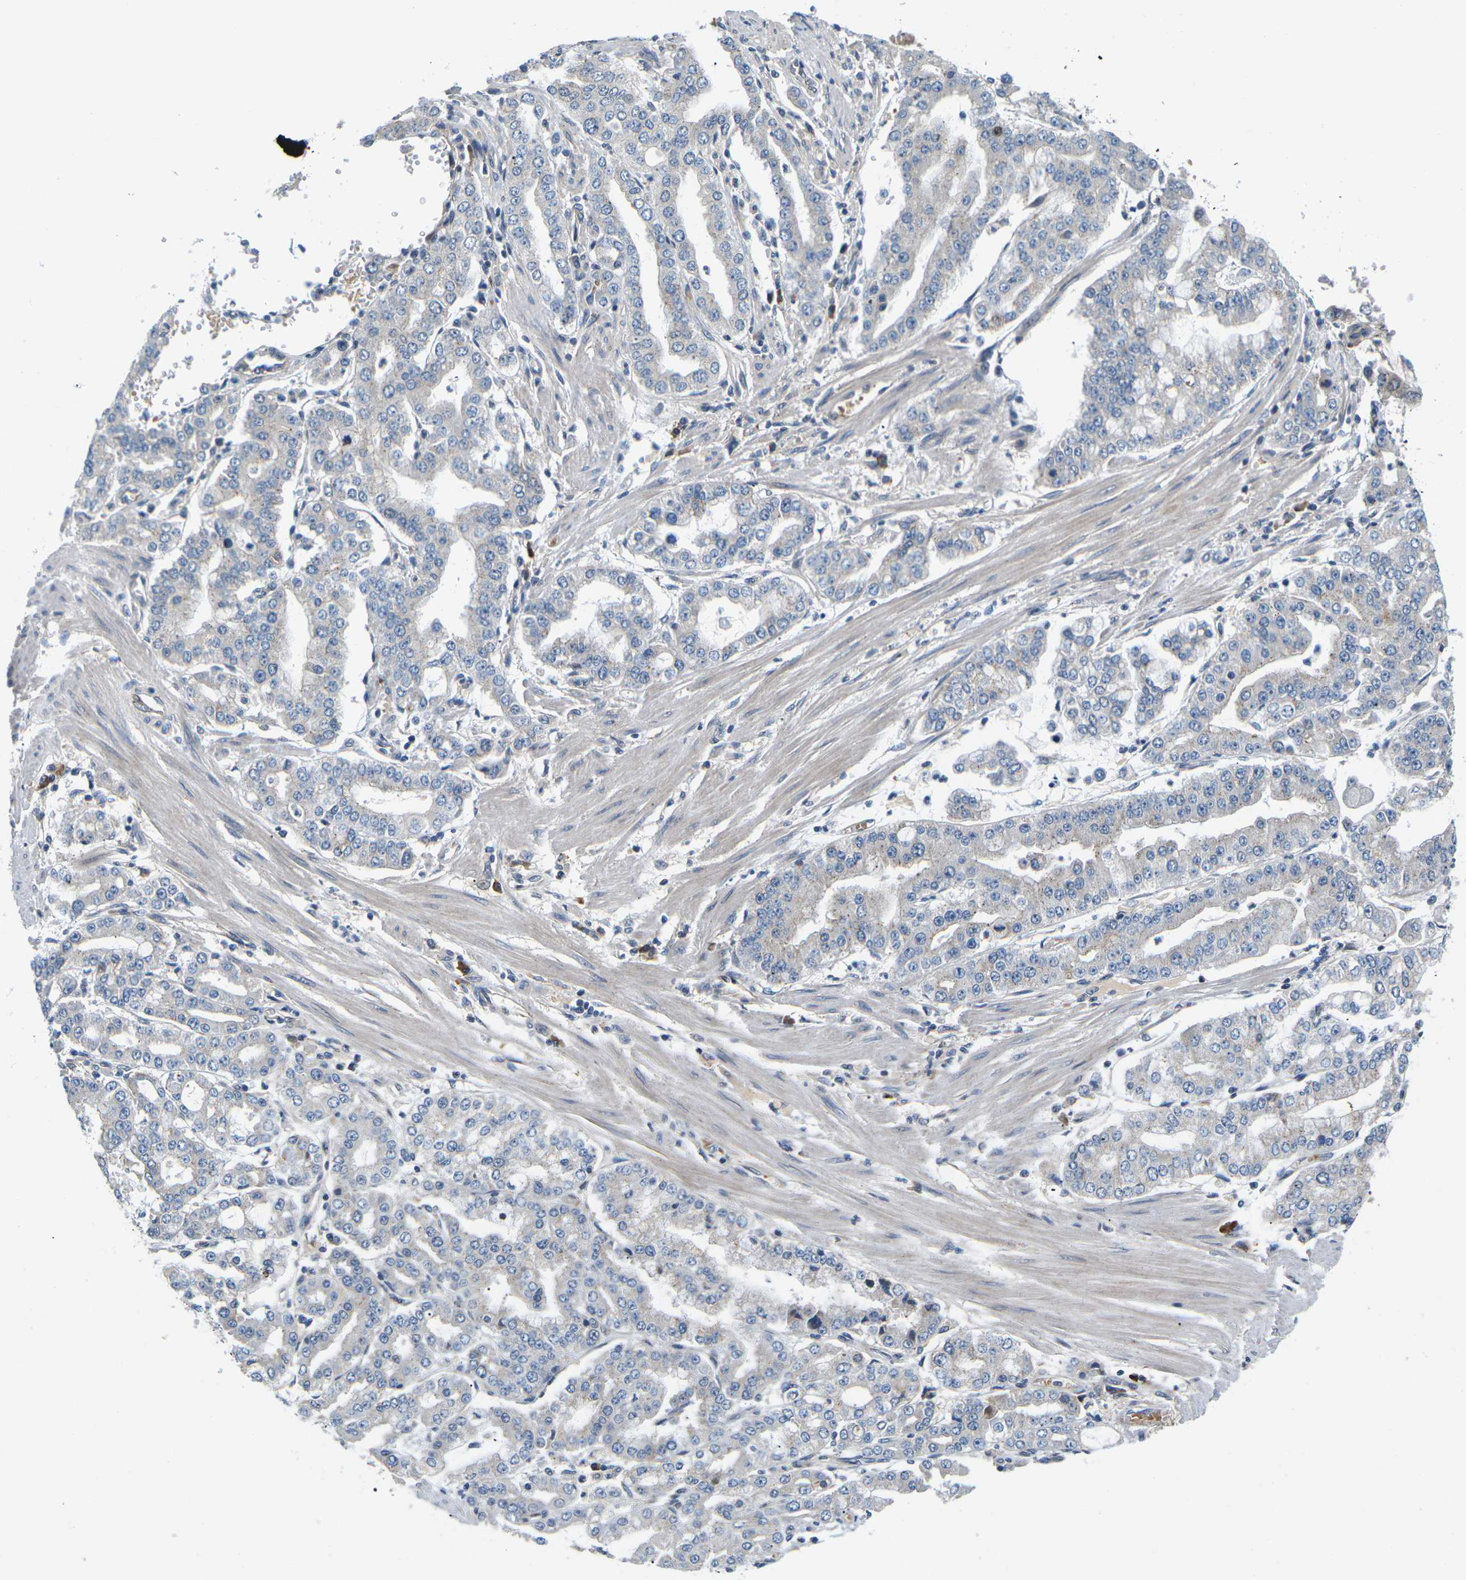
{"staining": {"intensity": "negative", "quantity": "none", "location": "none"}, "tissue": "stomach cancer", "cell_type": "Tumor cells", "image_type": "cancer", "snomed": [{"axis": "morphology", "description": "Adenocarcinoma, NOS"}, {"axis": "topography", "description": "Stomach"}], "caption": "DAB (3,3'-diaminobenzidine) immunohistochemical staining of stomach cancer (adenocarcinoma) reveals no significant expression in tumor cells.", "gene": "ERBB4", "patient": {"sex": "male", "age": 76}}